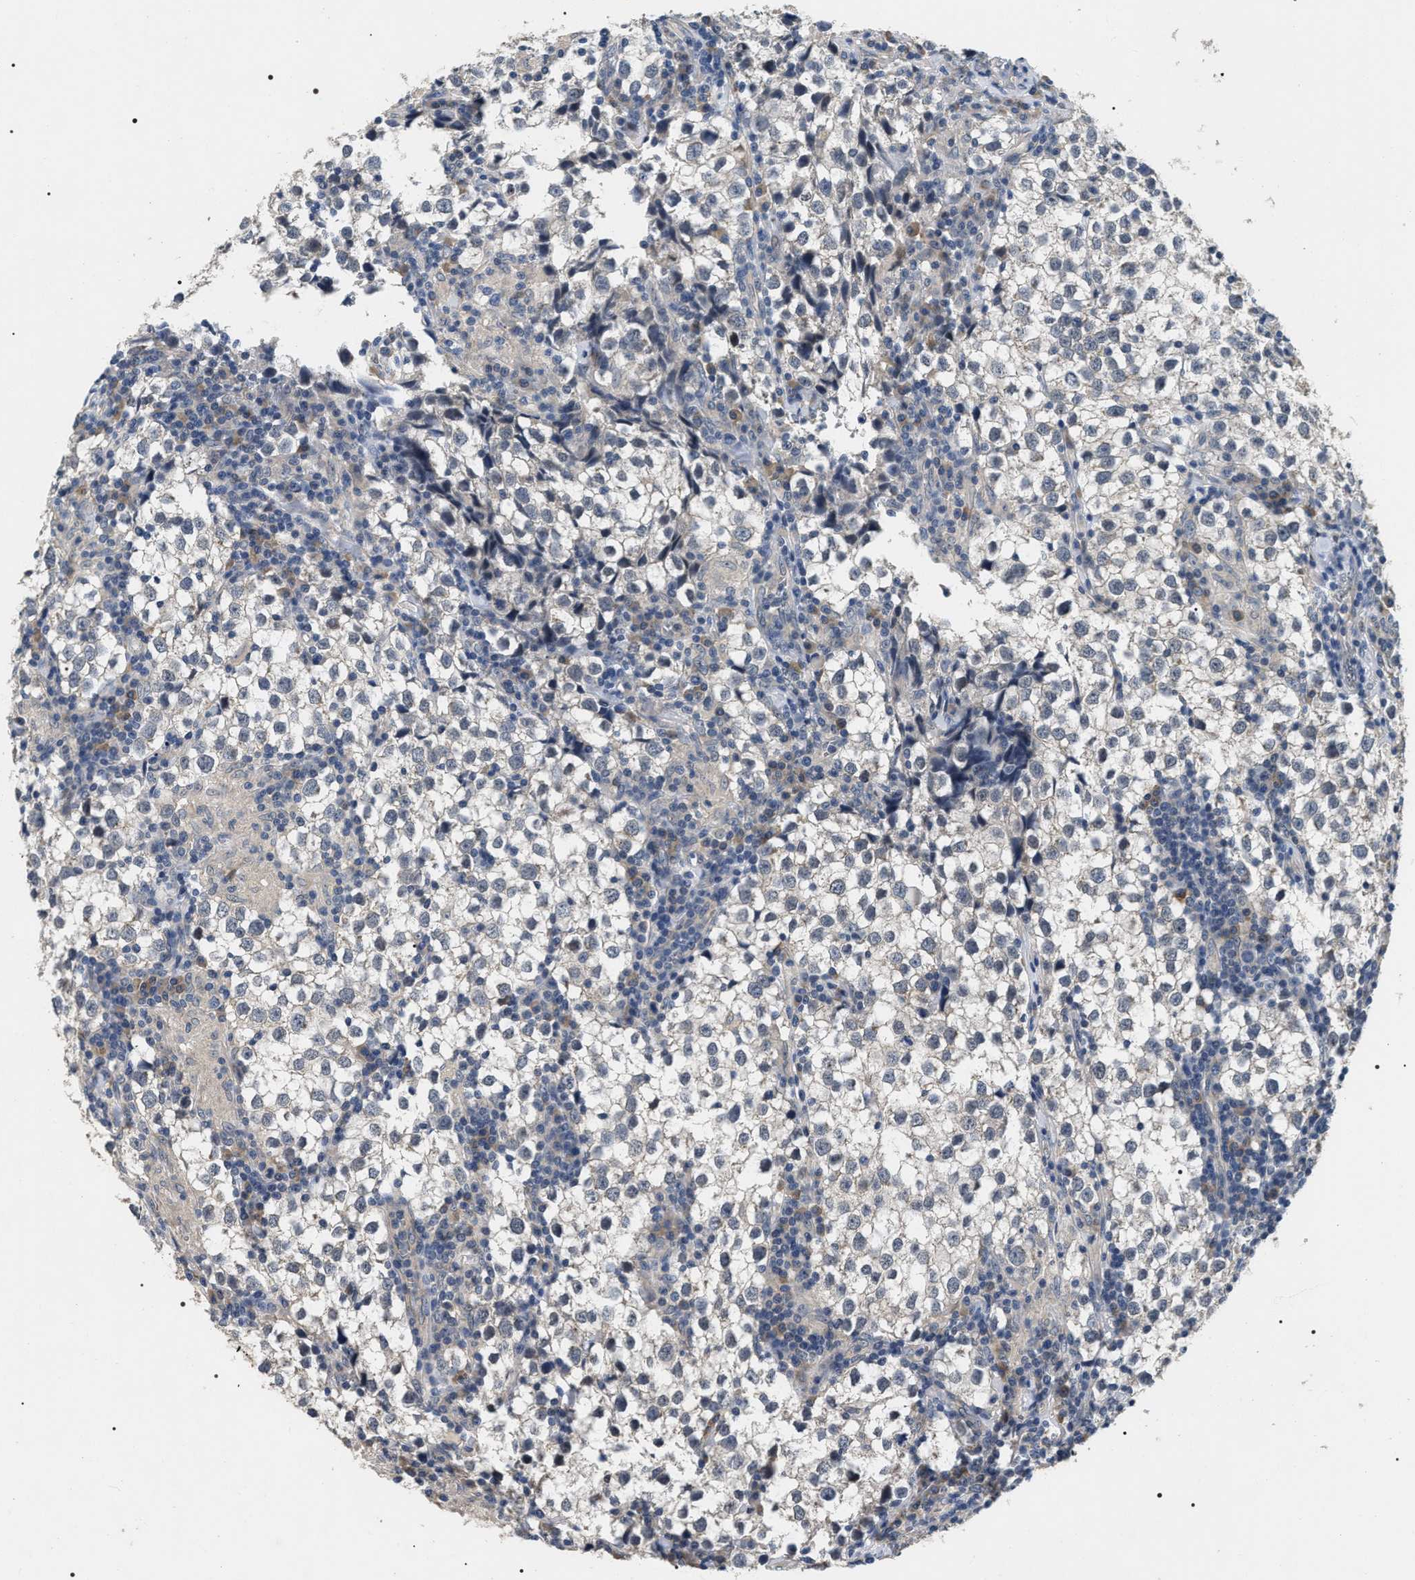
{"staining": {"intensity": "negative", "quantity": "none", "location": "none"}, "tissue": "testis cancer", "cell_type": "Tumor cells", "image_type": "cancer", "snomed": [{"axis": "morphology", "description": "Seminoma, NOS"}, {"axis": "morphology", "description": "Carcinoma, Embryonal, NOS"}, {"axis": "topography", "description": "Testis"}], "caption": "This is an IHC photomicrograph of testis cancer. There is no expression in tumor cells.", "gene": "IFT81", "patient": {"sex": "male", "age": 36}}